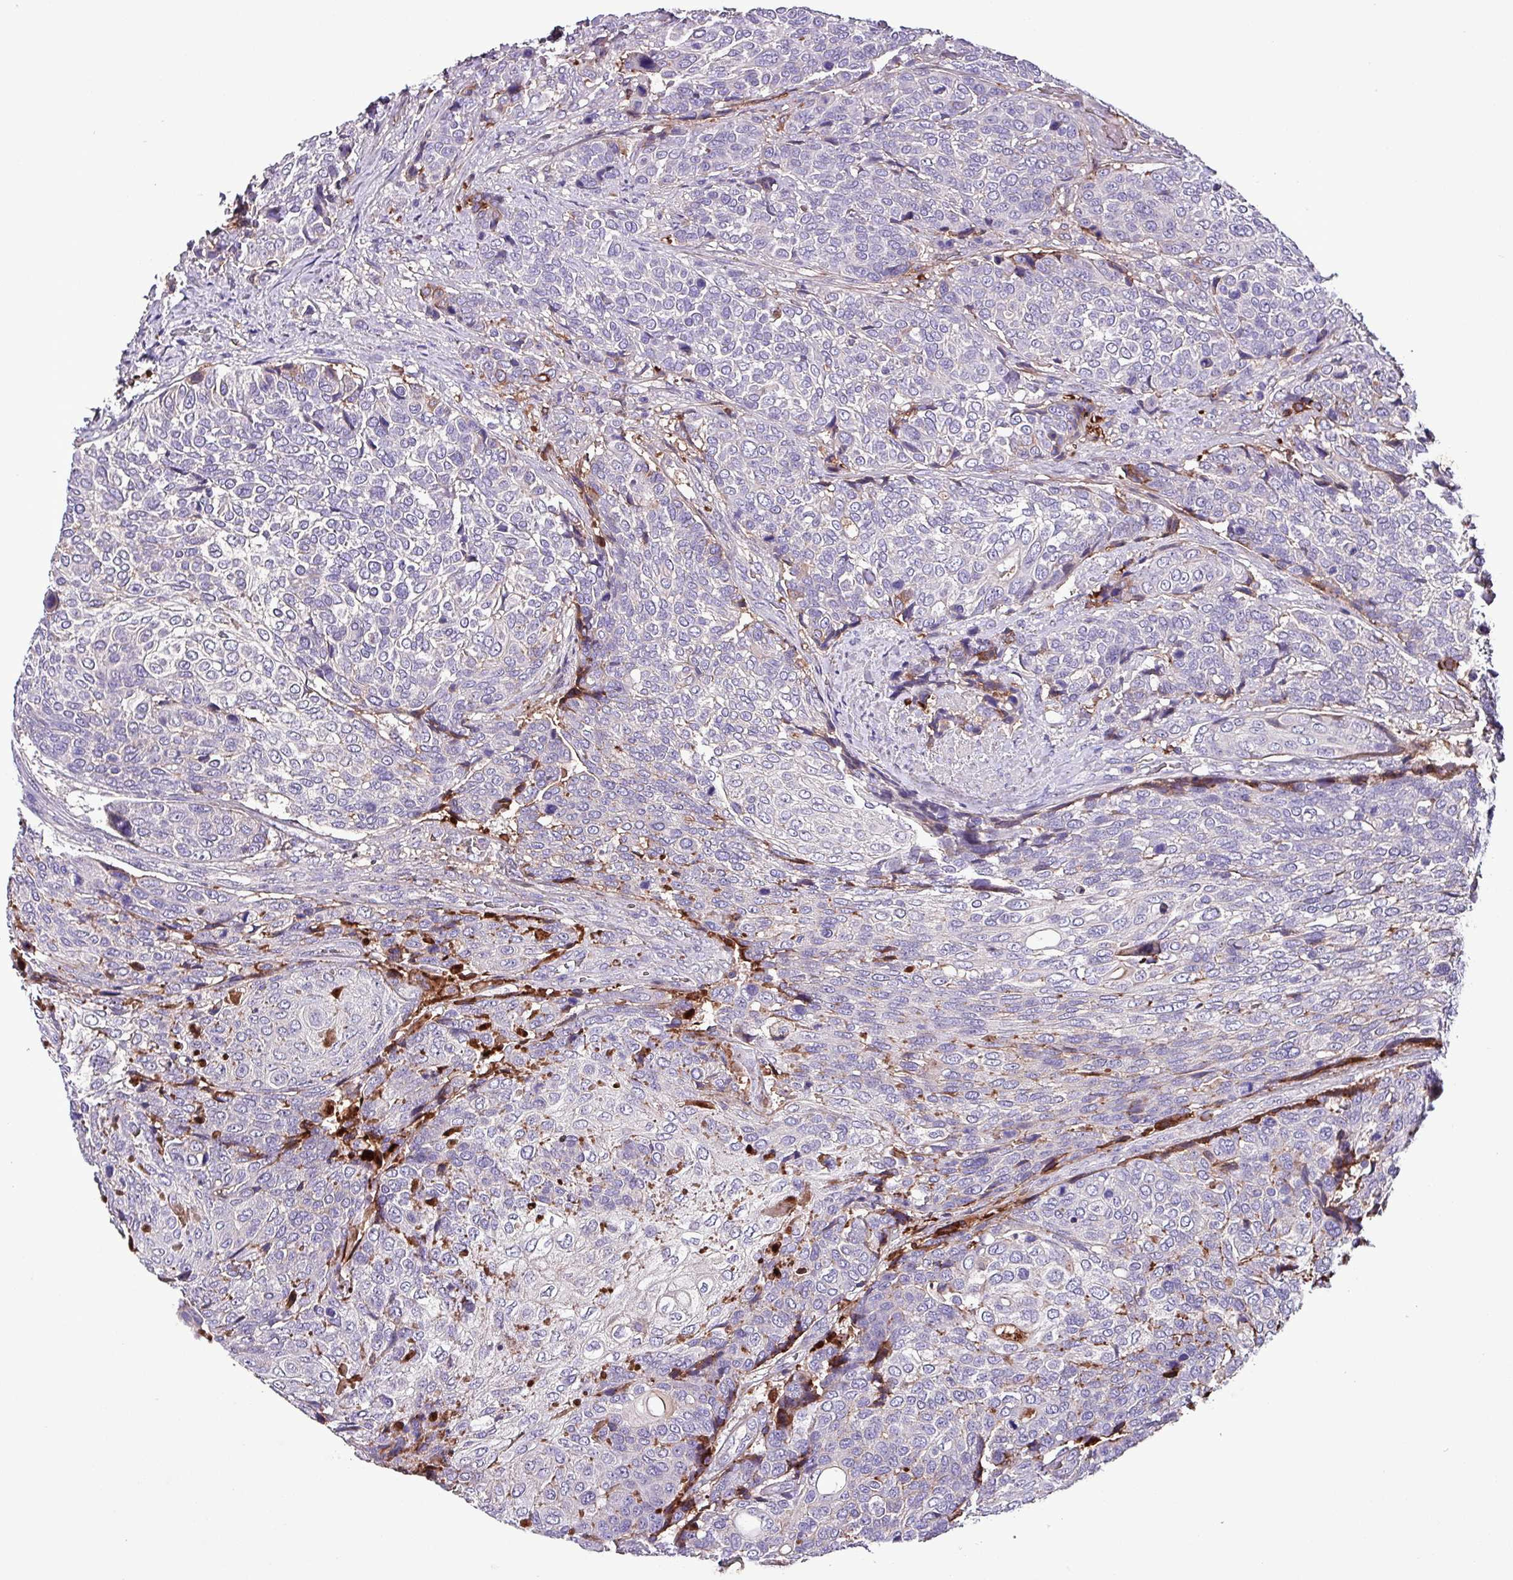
{"staining": {"intensity": "negative", "quantity": "none", "location": "none"}, "tissue": "urothelial cancer", "cell_type": "Tumor cells", "image_type": "cancer", "snomed": [{"axis": "morphology", "description": "Urothelial carcinoma, High grade"}, {"axis": "topography", "description": "Urinary bladder"}], "caption": "Tumor cells show no significant positivity in high-grade urothelial carcinoma. (DAB (3,3'-diaminobenzidine) immunohistochemistry visualized using brightfield microscopy, high magnification).", "gene": "HP", "patient": {"sex": "female", "age": 70}}